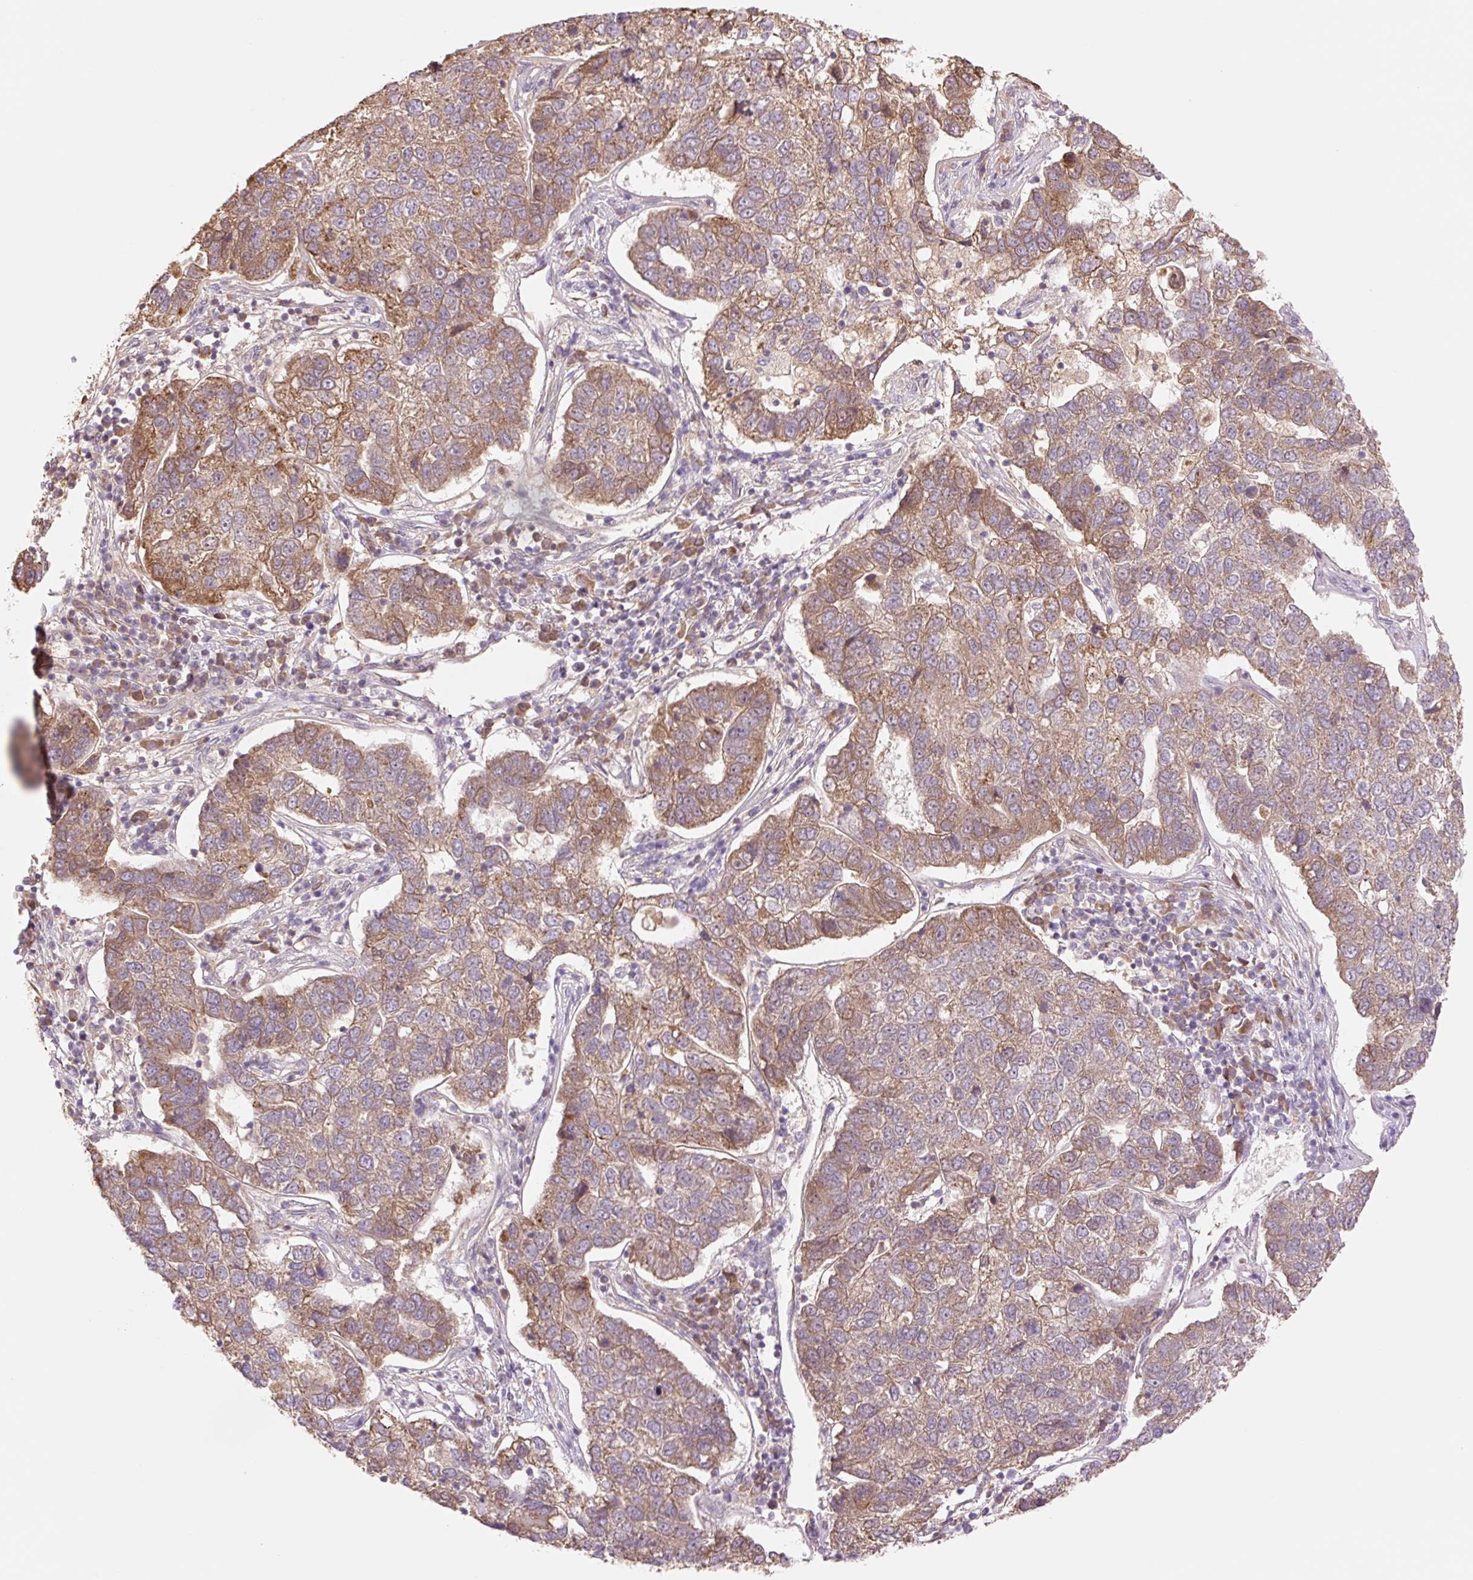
{"staining": {"intensity": "moderate", "quantity": ">75%", "location": "cytoplasmic/membranous"}, "tissue": "pancreatic cancer", "cell_type": "Tumor cells", "image_type": "cancer", "snomed": [{"axis": "morphology", "description": "Adenocarcinoma, NOS"}, {"axis": "topography", "description": "Pancreas"}], "caption": "Pancreatic cancer stained with DAB immunohistochemistry displays medium levels of moderate cytoplasmic/membranous staining in about >75% of tumor cells.", "gene": "YJU2B", "patient": {"sex": "female", "age": 61}}